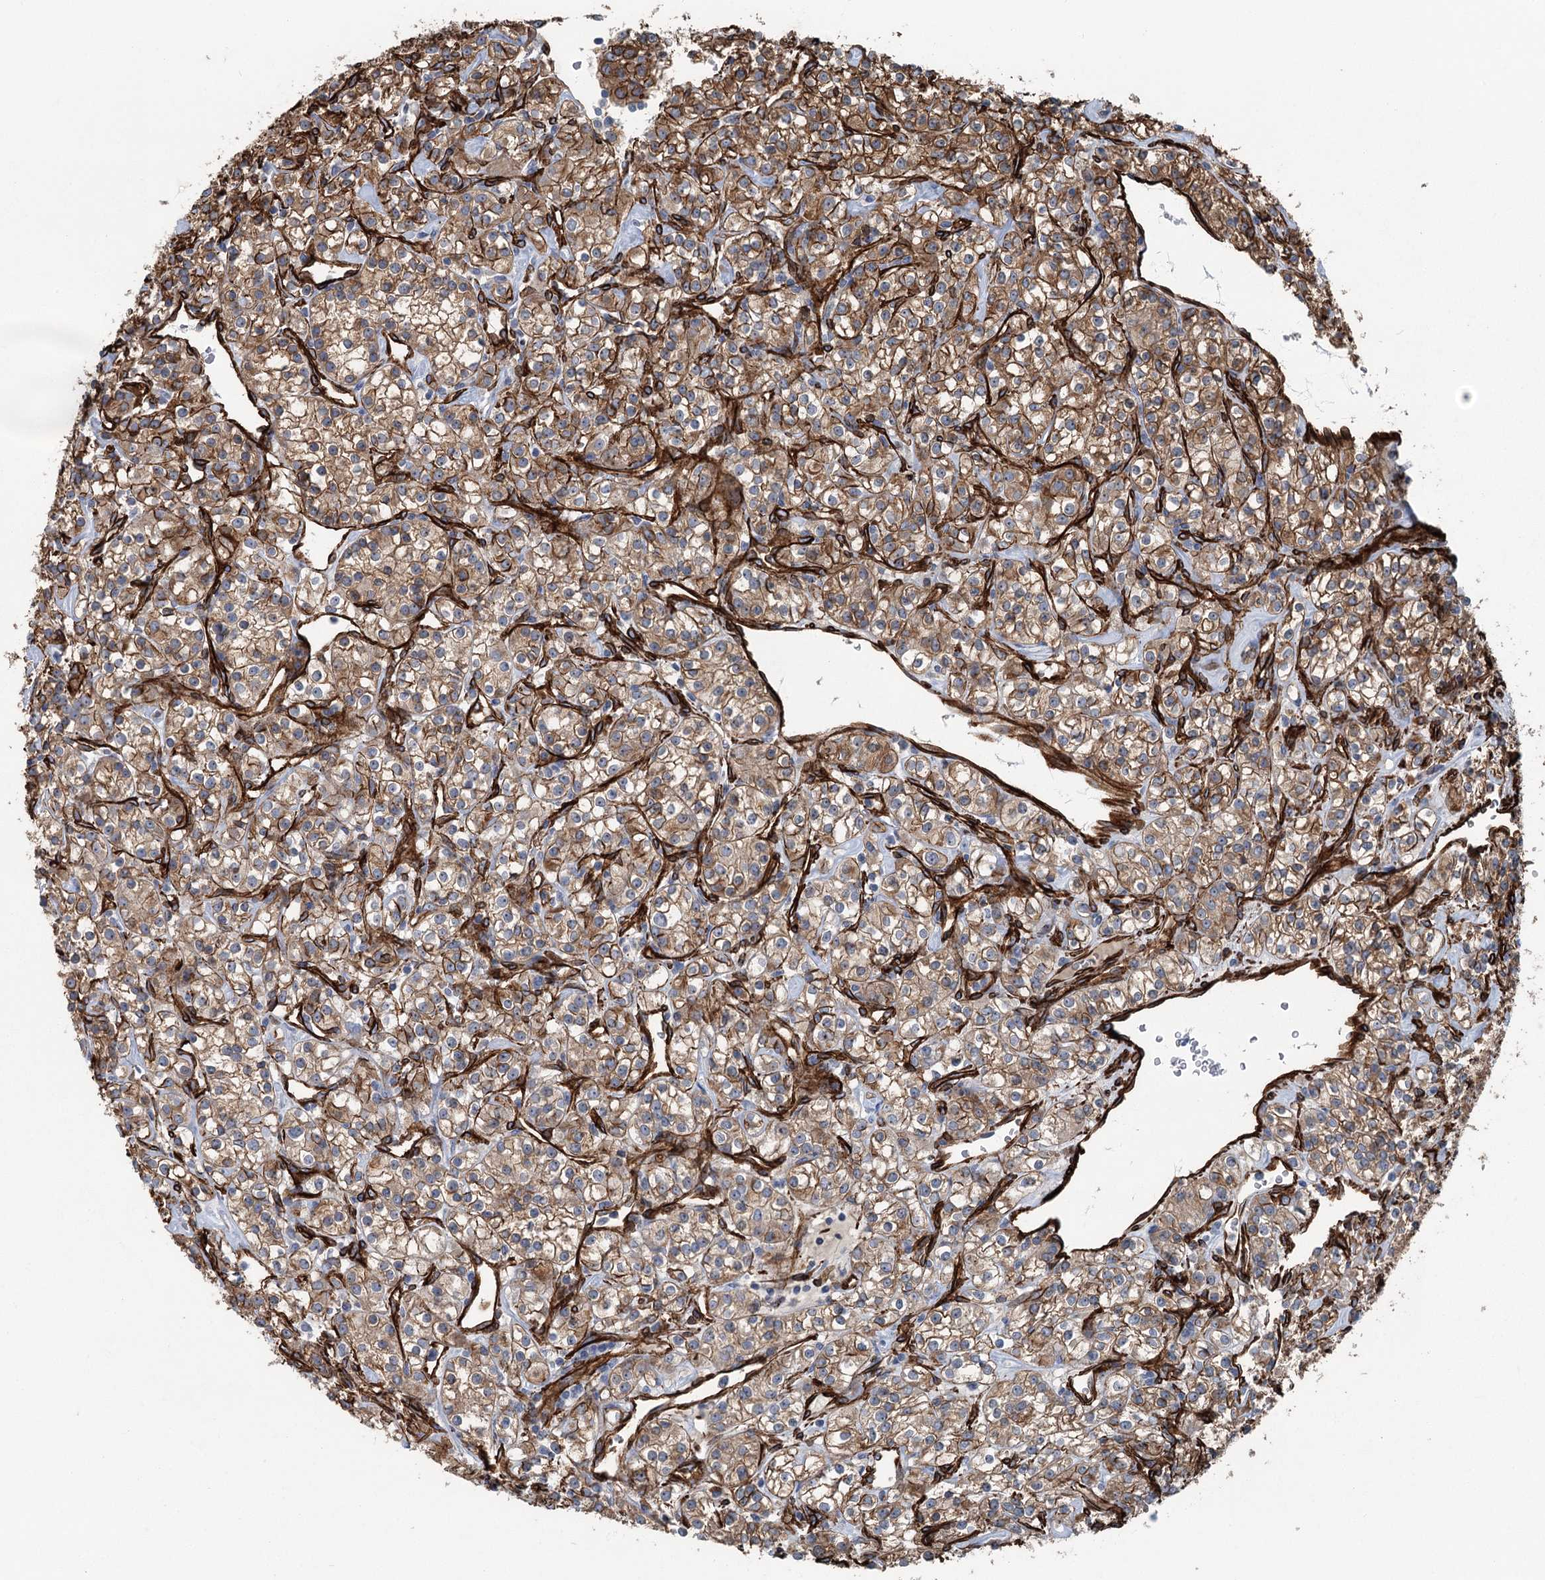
{"staining": {"intensity": "moderate", "quantity": ">75%", "location": "cytoplasmic/membranous"}, "tissue": "renal cancer", "cell_type": "Tumor cells", "image_type": "cancer", "snomed": [{"axis": "morphology", "description": "Adenocarcinoma, NOS"}, {"axis": "topography", "description": "Kidney"}], "caption": "Moderate cytoplasmic/membranous protein staining is present in about >75% of tumor cells in renal cancer.", "gene": "IQSEC1", "patient": {"sex": "male", "age": 77}}